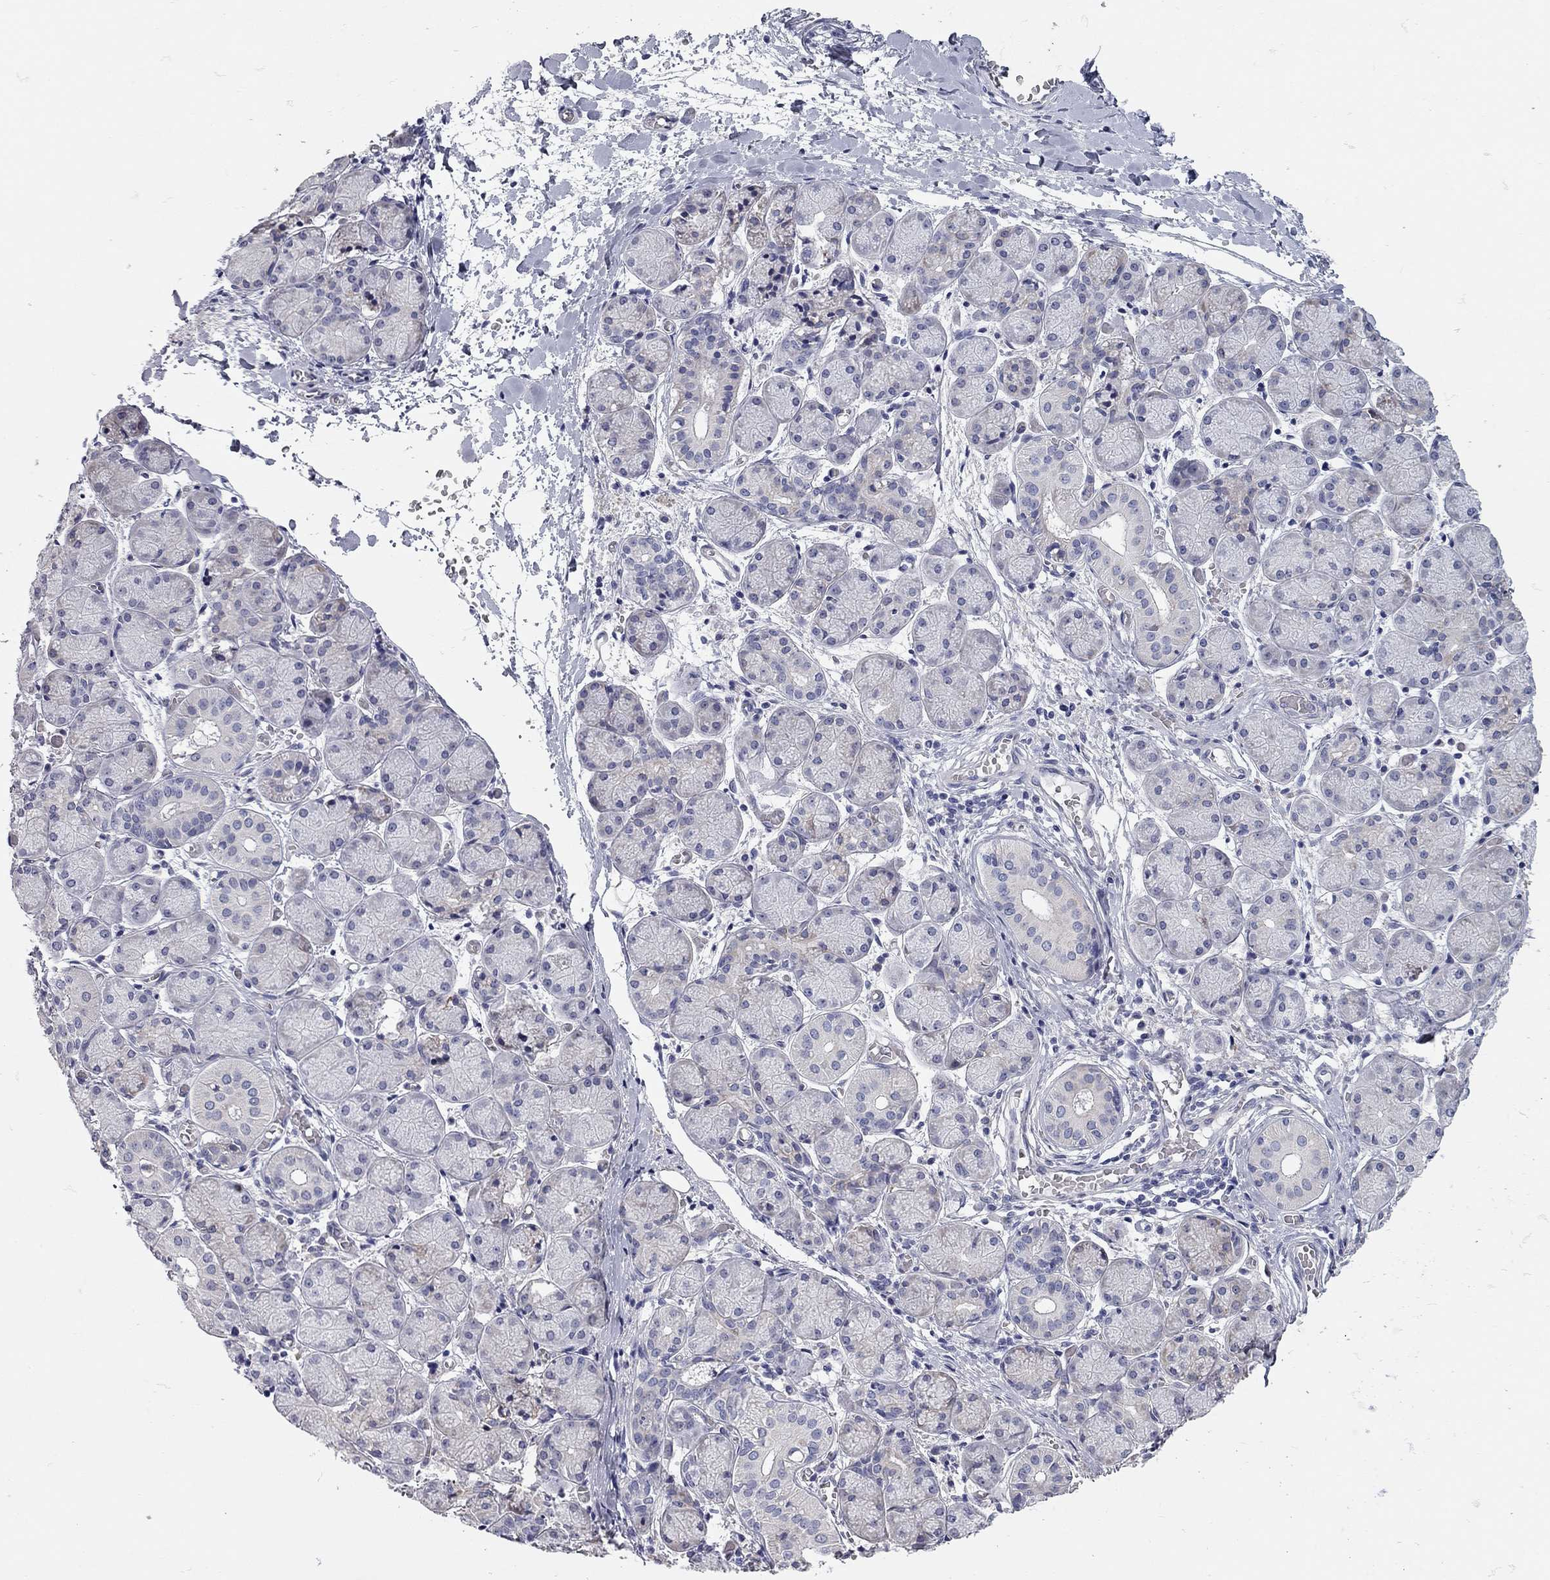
{"staining": {"intensity": "negative", "quantity": "none", "location": "none"}, "tissue": "salivary gland", "cell_type": "Glandular cells", "image_type": "normal", "snomed": [{"axis": "morphology", "description": "Normal tissue, NOS"}, {"axis": "topography", "description": "Salivary gland"}, {"axis": "topography", "description": "Peripheral nerve tissue"}], "caption": "Immunohistochemistry (IHC) photomicrograph of benign salivary gland stained for a protein (brown), which reveals no positivity in glandular cells.", "gene": "XAGE2", "patient": {"sex": "female", "age": 24}}